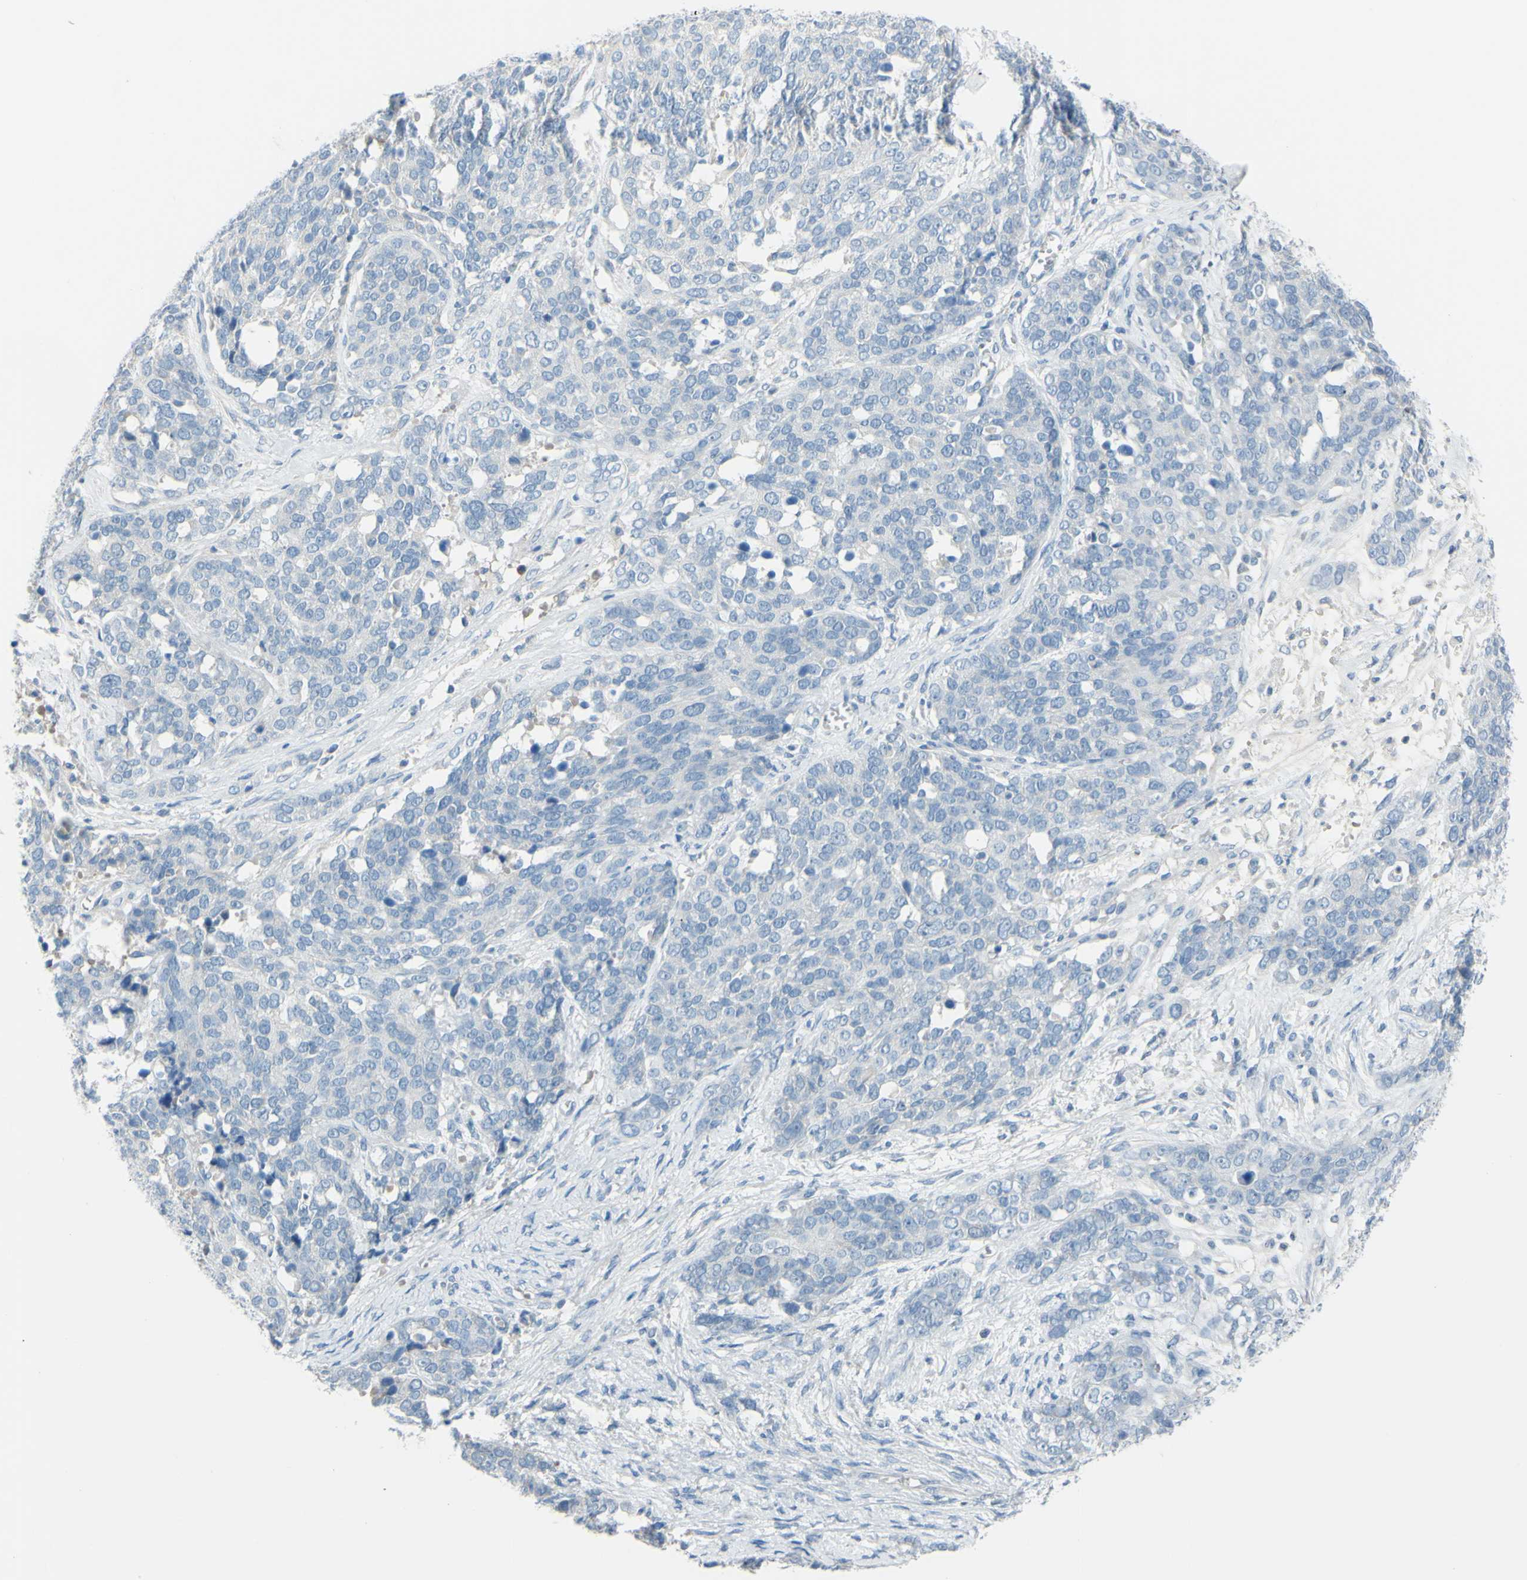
{"staining": {"intensity": "negative", "quantity": "none", "location": "none"}, "tissue": "ovarian cancer", "cell_type": "Tumor cells", "image_type": "cancer", "snomed": [{"axis": "morphology", "description": "Cystadenocarcinoma, serous, NOS"}, {"axis": "topography", "description": "Ovary"}], "caption": "Immunohistochemistry histopathology image of neoplastic tissue: human serous cystadenocarcinoma (ovarian) stained with DAB shows no significant protein positivity in tumor cells.", "gene": "SLC1A2", "patient": {"sex": "female", "age": 44}}